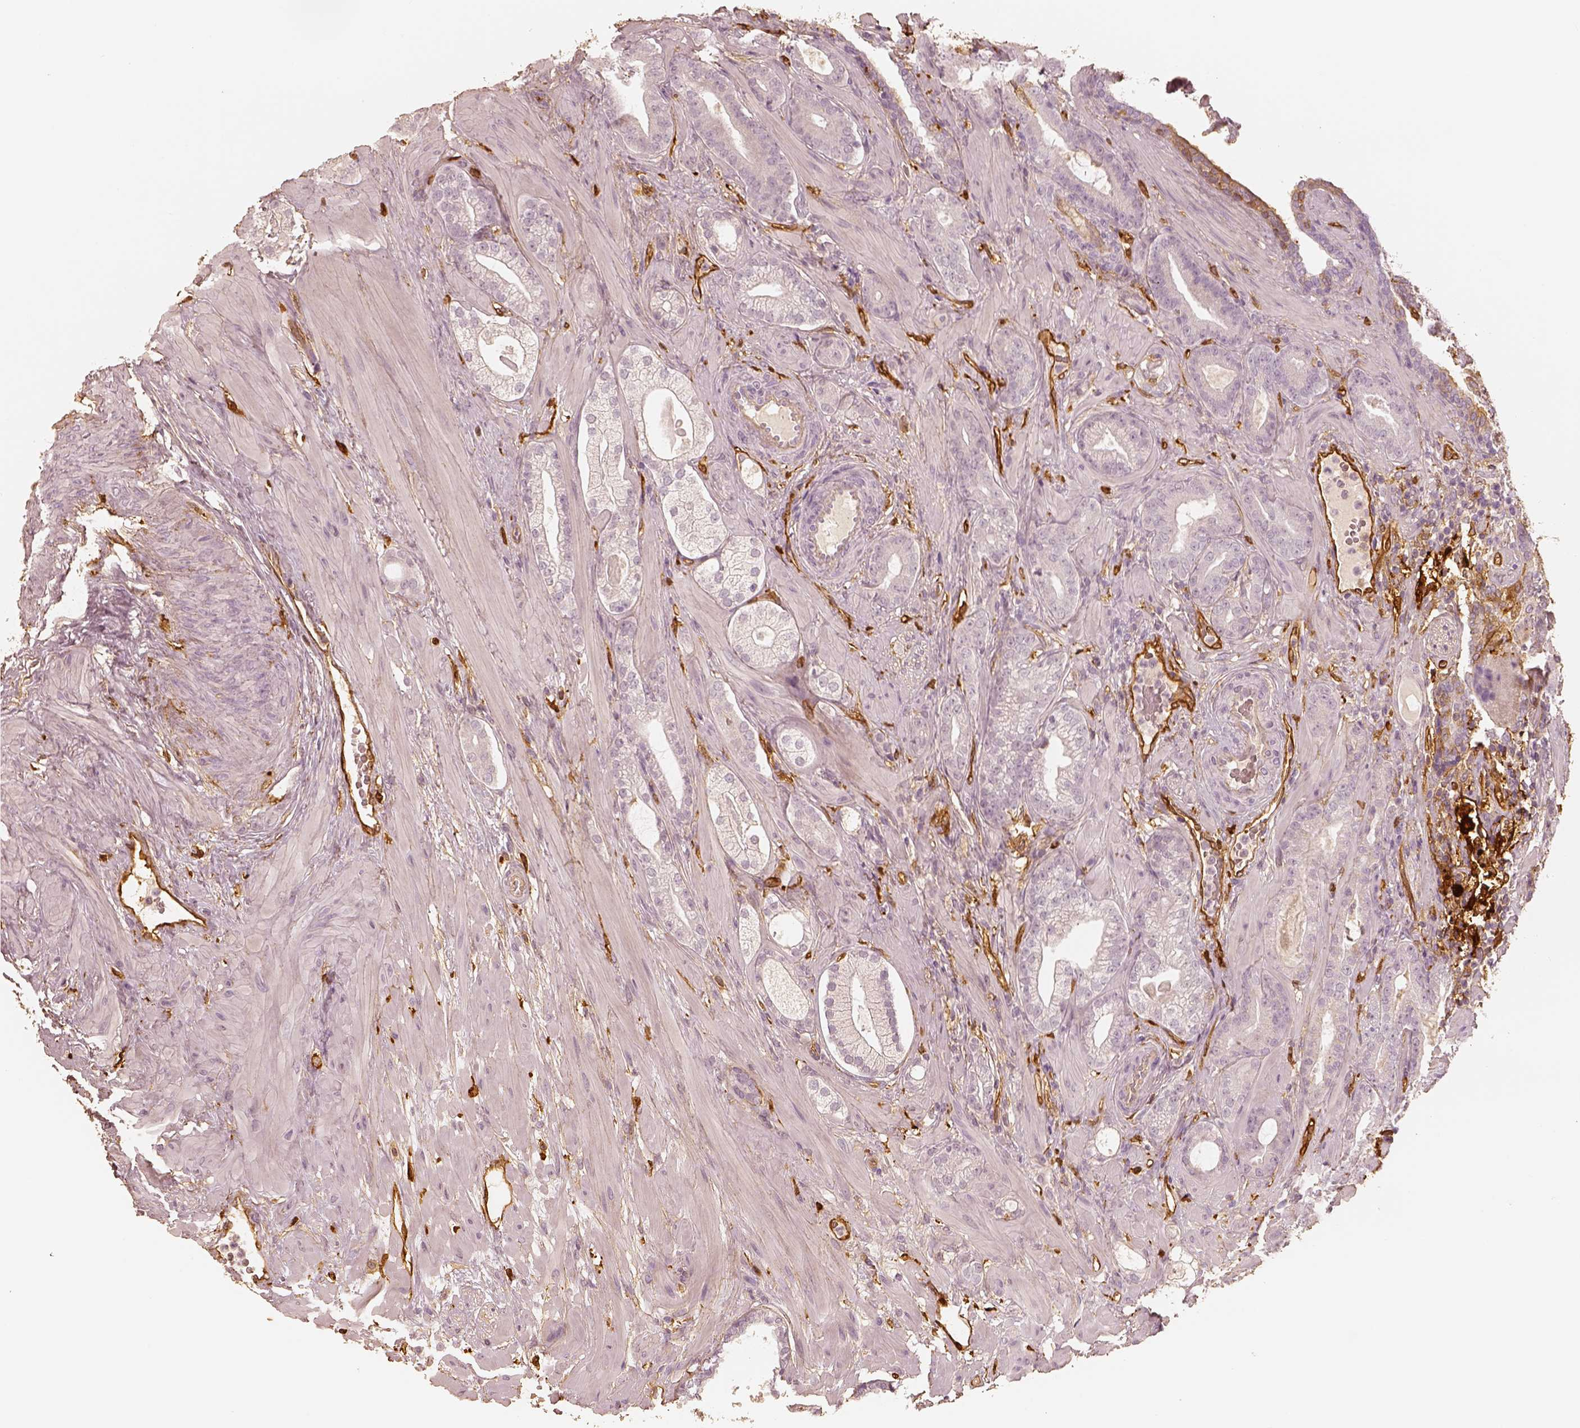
{"staining": {"intensity": "negative", "quantity": "none", "location": "none"}, "tissue": "prostate cancer", "cell_type": "Tumor cells", "image_type": "cancer", "snomed": [{"axis": "morphology", "description": "Adenocarcinoma, Low grade"}, {"axis": "topography", "description": "Prostate"}], "caption": "Tumor cells show no significant positivity in prostate cancer (adenocarcinoma (low-grade)).", "gene": "FSCN1", "patient": {"sex": "male", "age": 57}}